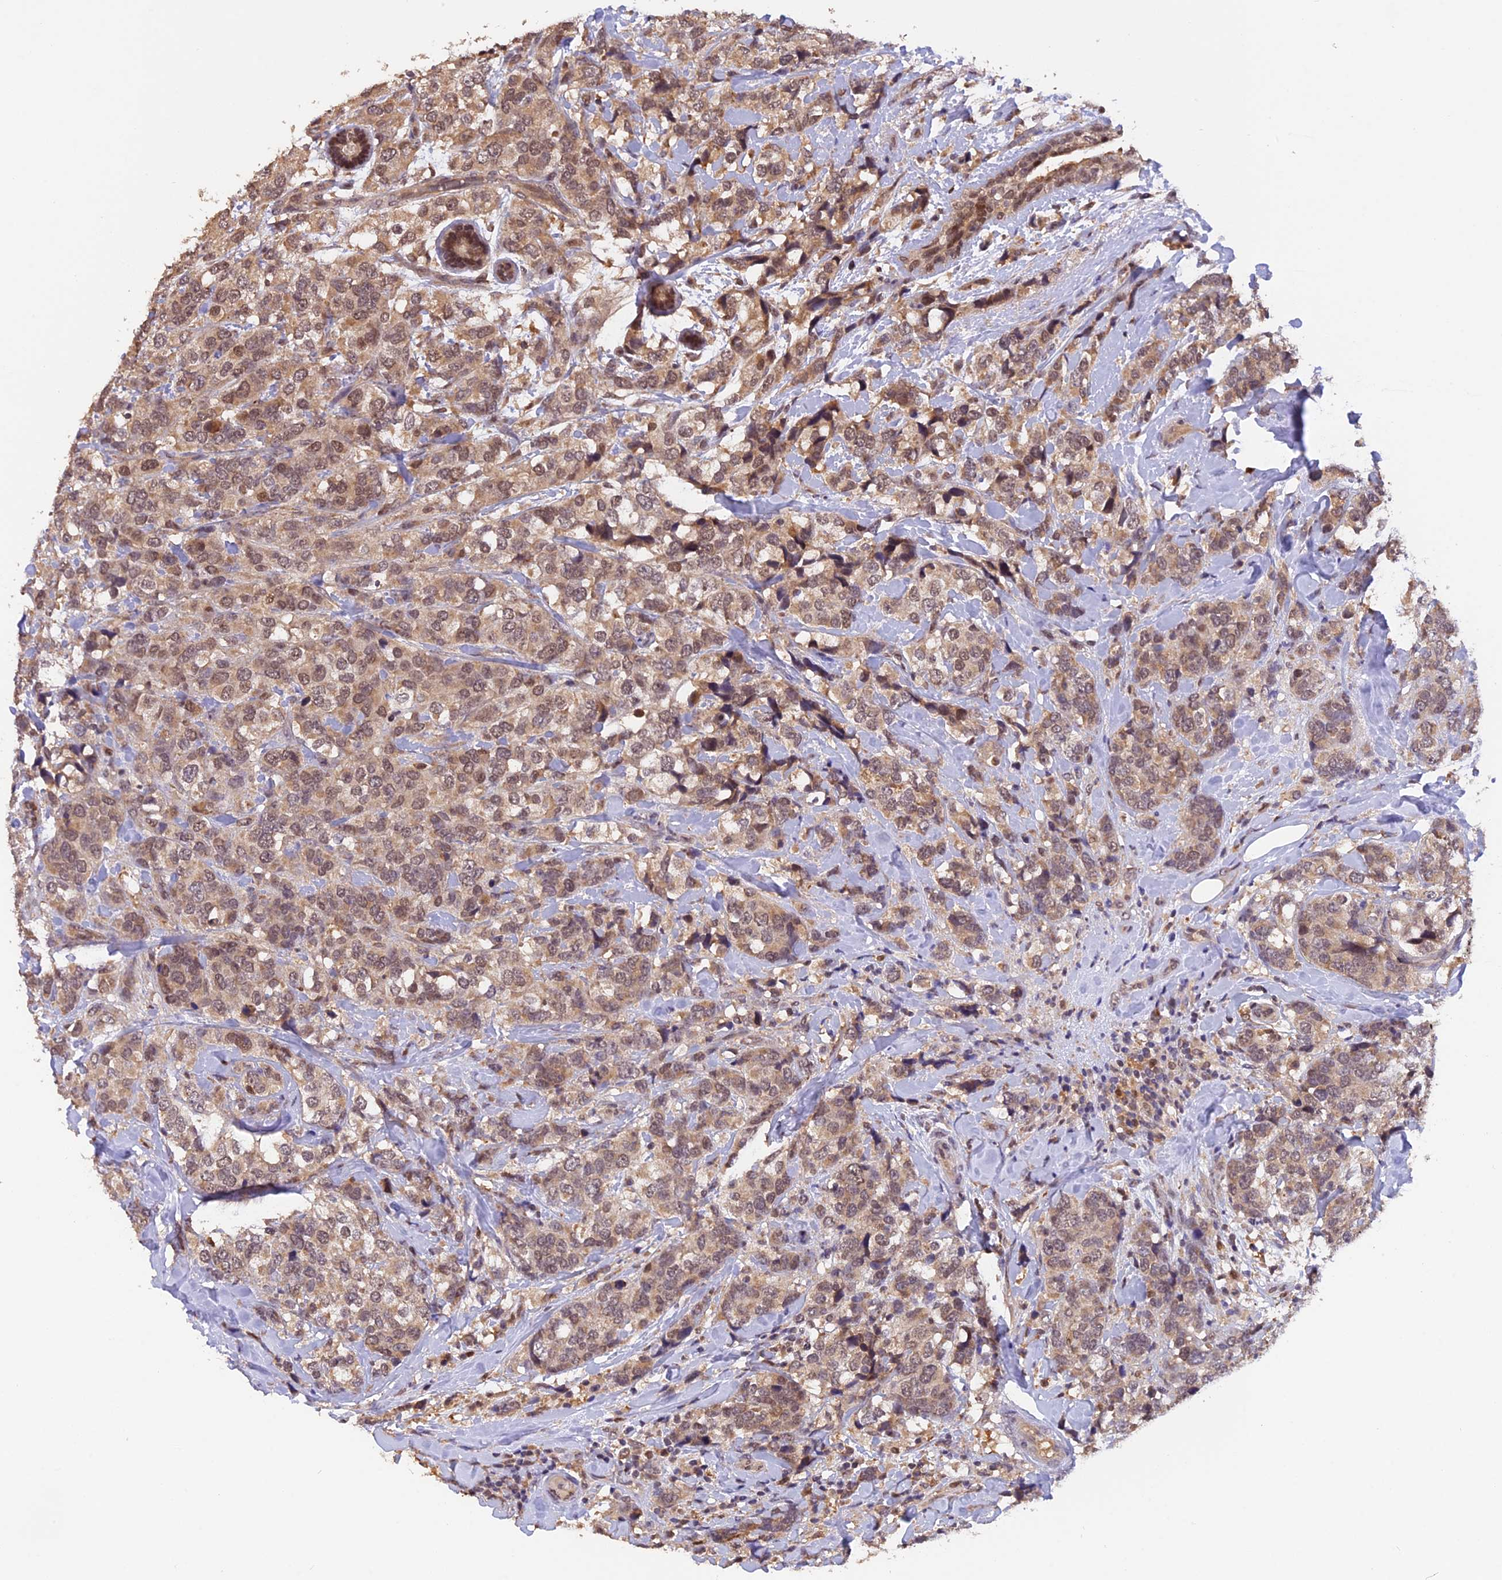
{"staining": {"intensity": "moderate", "quantity": ">75%", "location": "cytoplasmic/membranous,nuclear"}, "tissue": "breast cancer", "cell_type": "Tumor cells", "image_type": "cancer", "snomed": [{"axis": "morphology", "description": "Lobular carcinoma"}, {"axis": "topography", "description": "Breast"}], "caption": "Immunohistochemistry (IHC) of human lobular carcinoma (breast) reveals medium levels of moderate cytoplasmic/membranous and nuclear expression in approximately >75% of tumor cells.", "gene": "MNS1", "patient": {"sex": "female", "age": 59}}